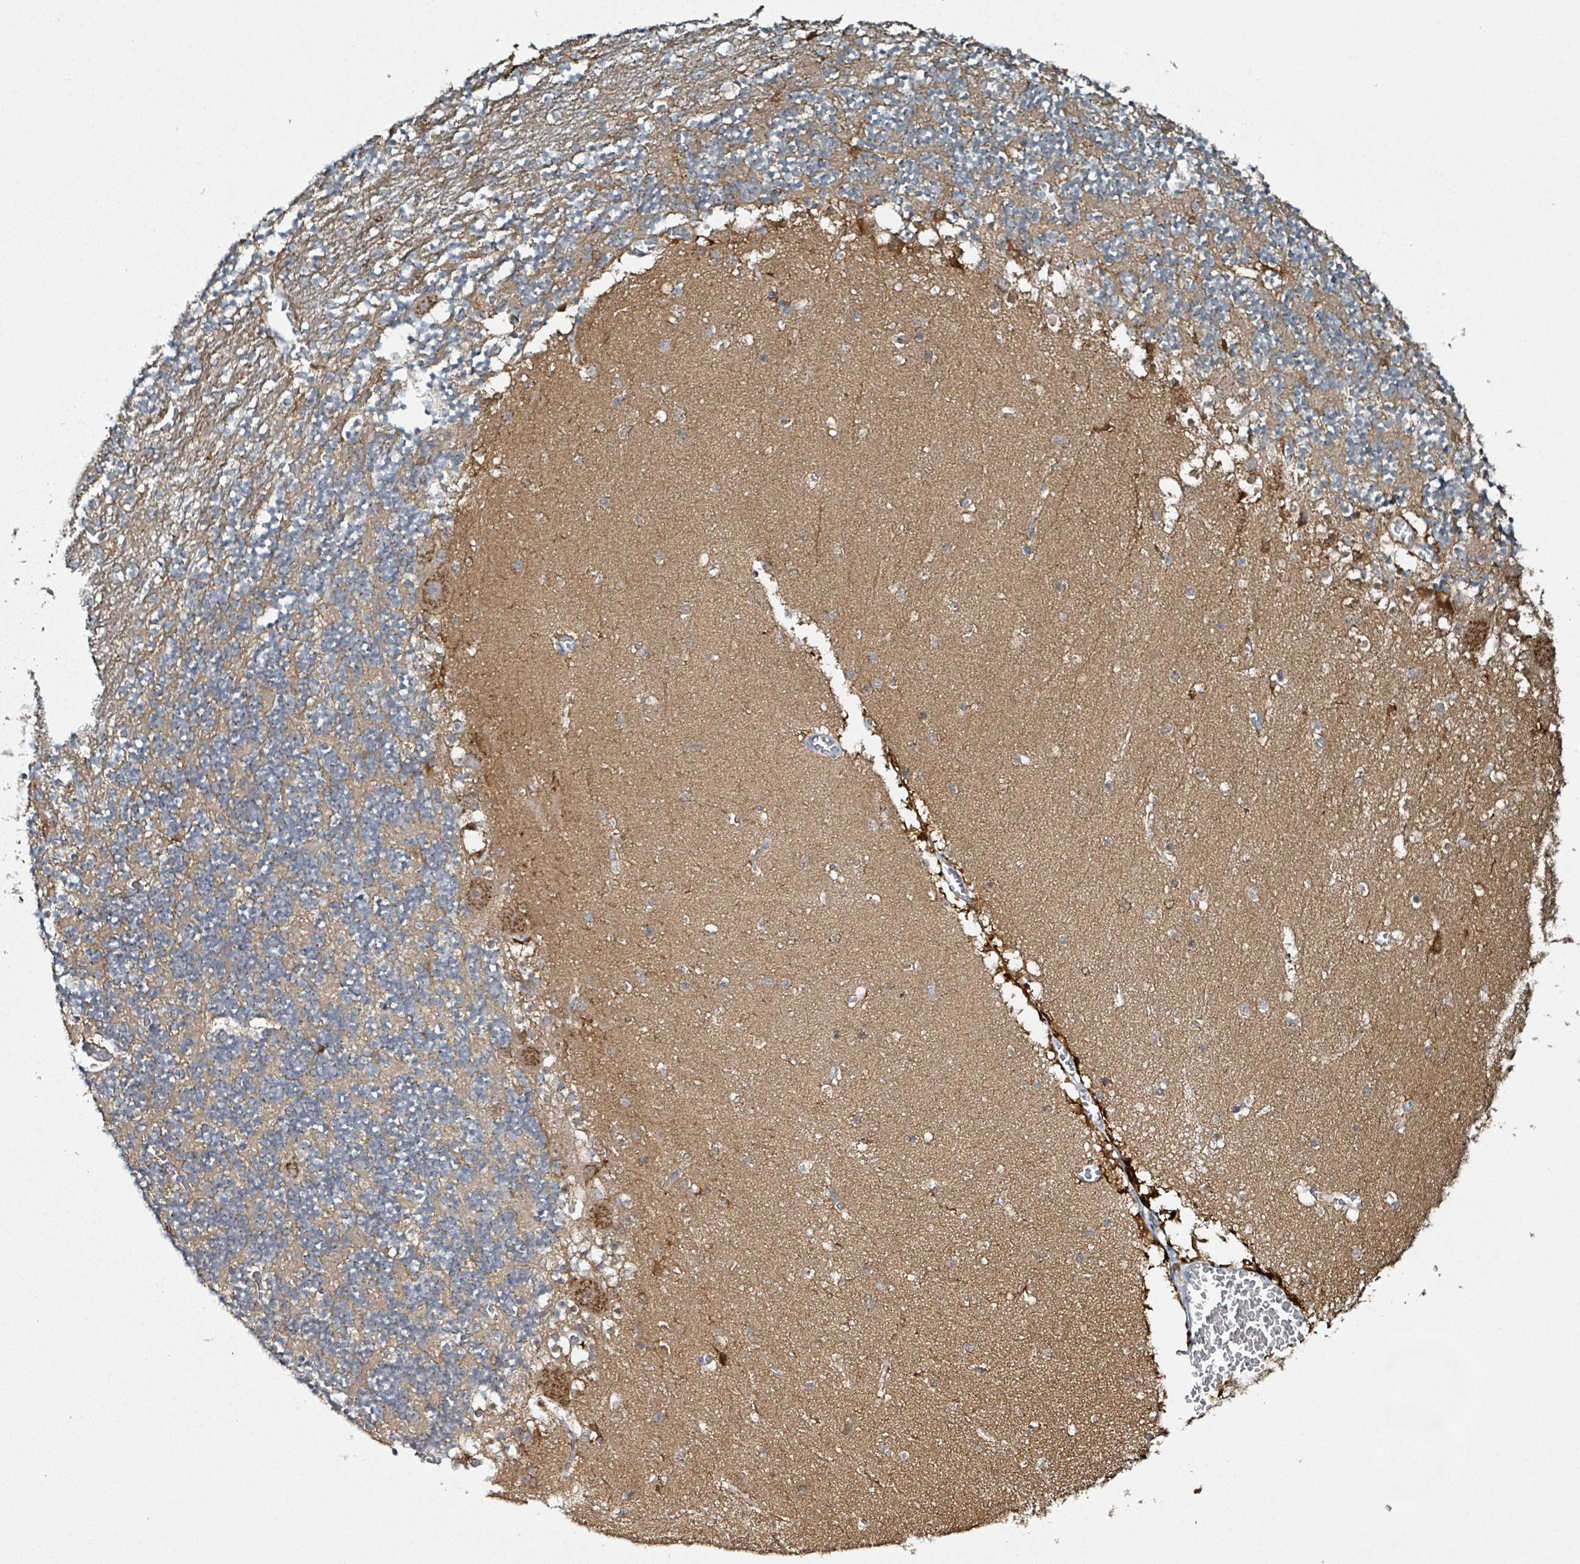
{"staining": {"intensity": "weak", "quantity": "<25%", "location": "cytoplasmic/membranous"}, "tissue": "cerebellum", "cell_type": "Cells in granular layer", "image_type": "normal", "snomed": [{"axis": "morphology", "description": "Normal tissue, NOS"}, {"axis": "topography", "description": "Cerebellum"}], "caption": "DAB immunohistochemical staining of normal human cerebellum demonstrates no significant positivity in cells in granular layer.", "gene": "B3GAT3", "patient": {"sex": "female", "age": 28}}